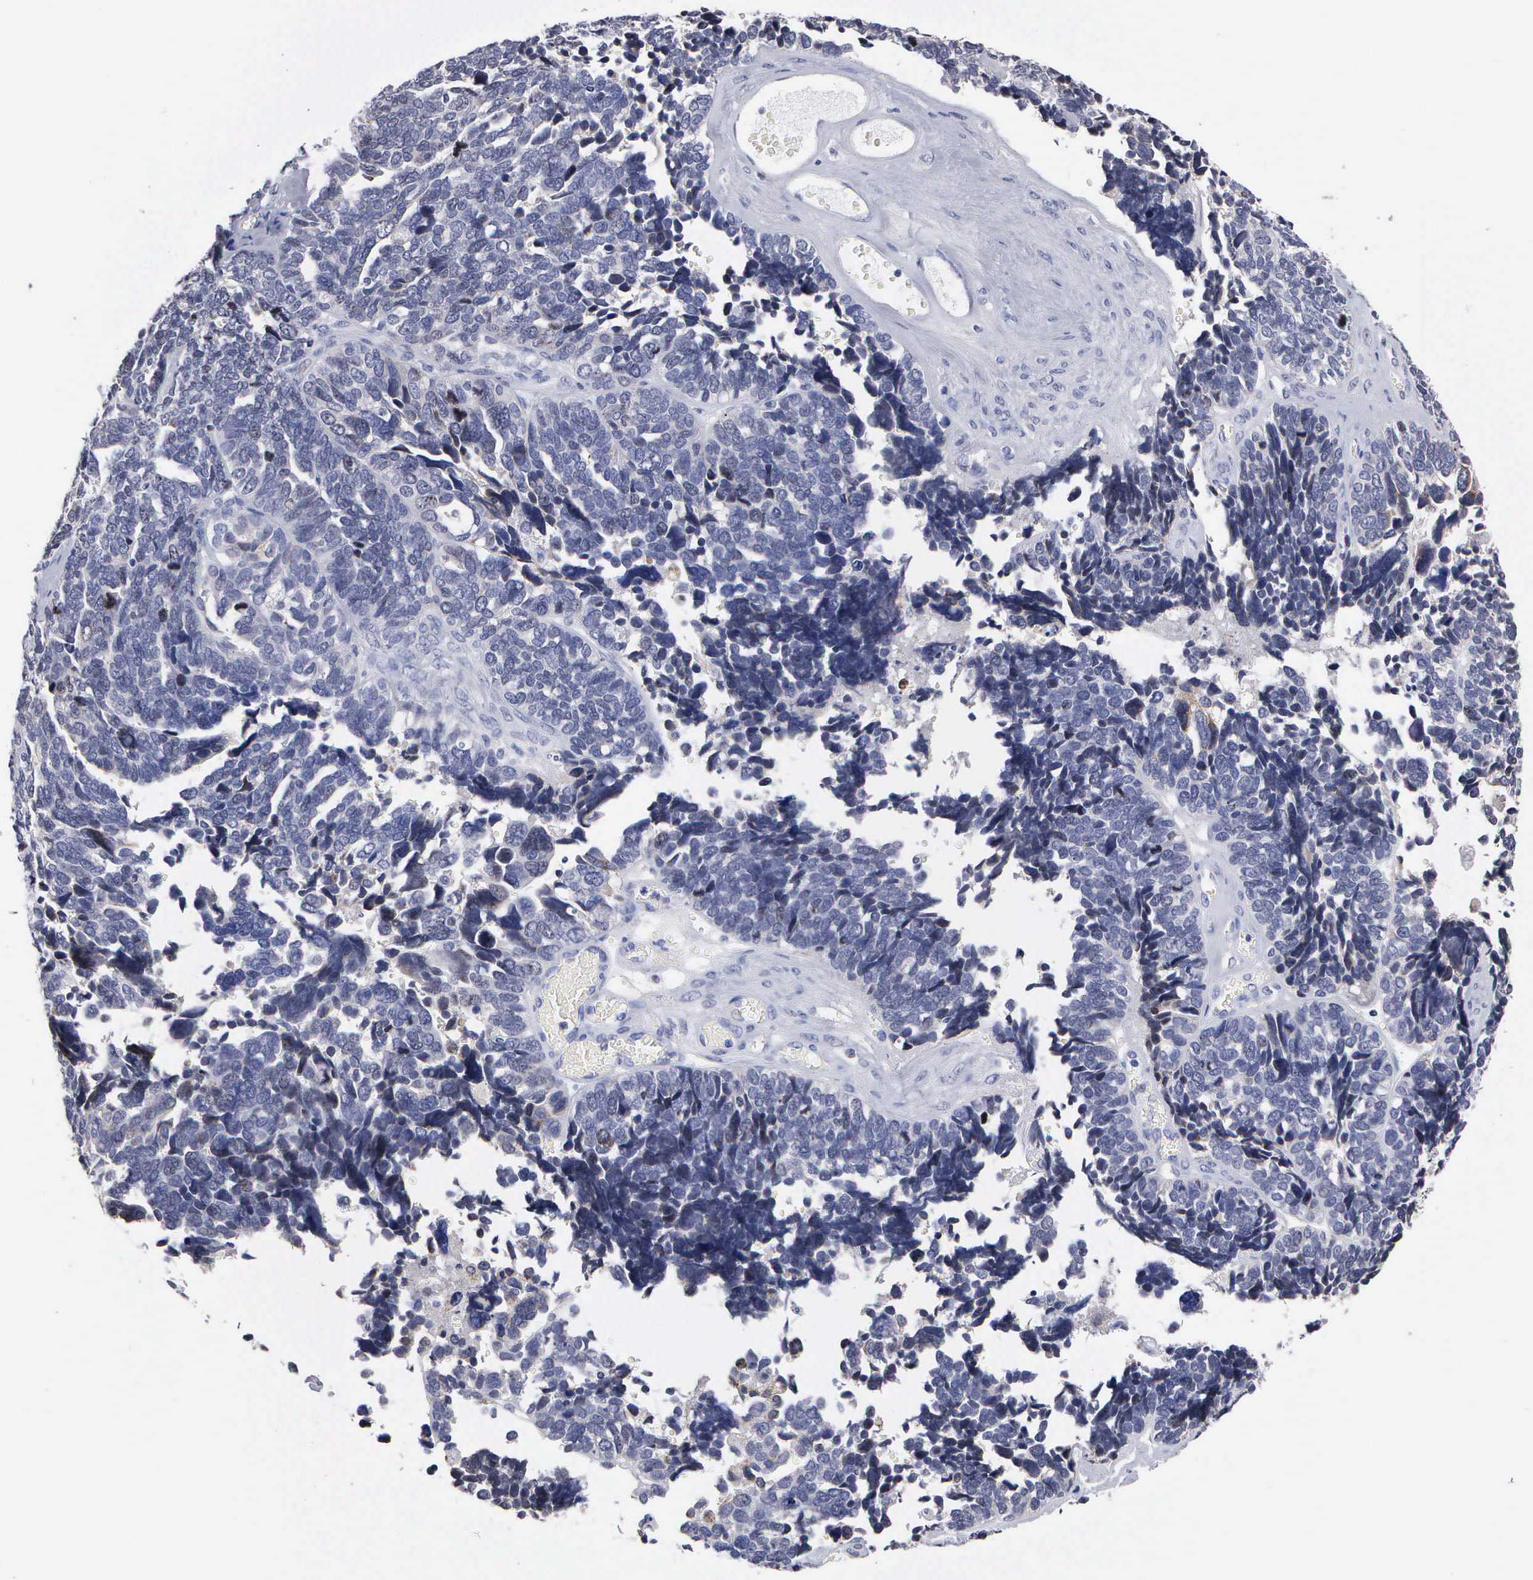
{"staining": {"intensity": "negative", "quantity": "none", "location": "none"}, "tissue": "ovarian cancer", "cell_type": "Tumor cells", "image_type": "cancer", "snomed": [{"axis": "morphology", "description": "Cystadenocarcinoma, serous, NOS"}, {"axis": "topography", "description": "Ovary"}], "caption": "High power microscopy image of an immunohistochemistry image of ovarian serous cystadenocarcinoma, revealing no significant positivity in tumor cells.", "gene": "KDM6A", "patient": {"sex": "female", "age": 77}}